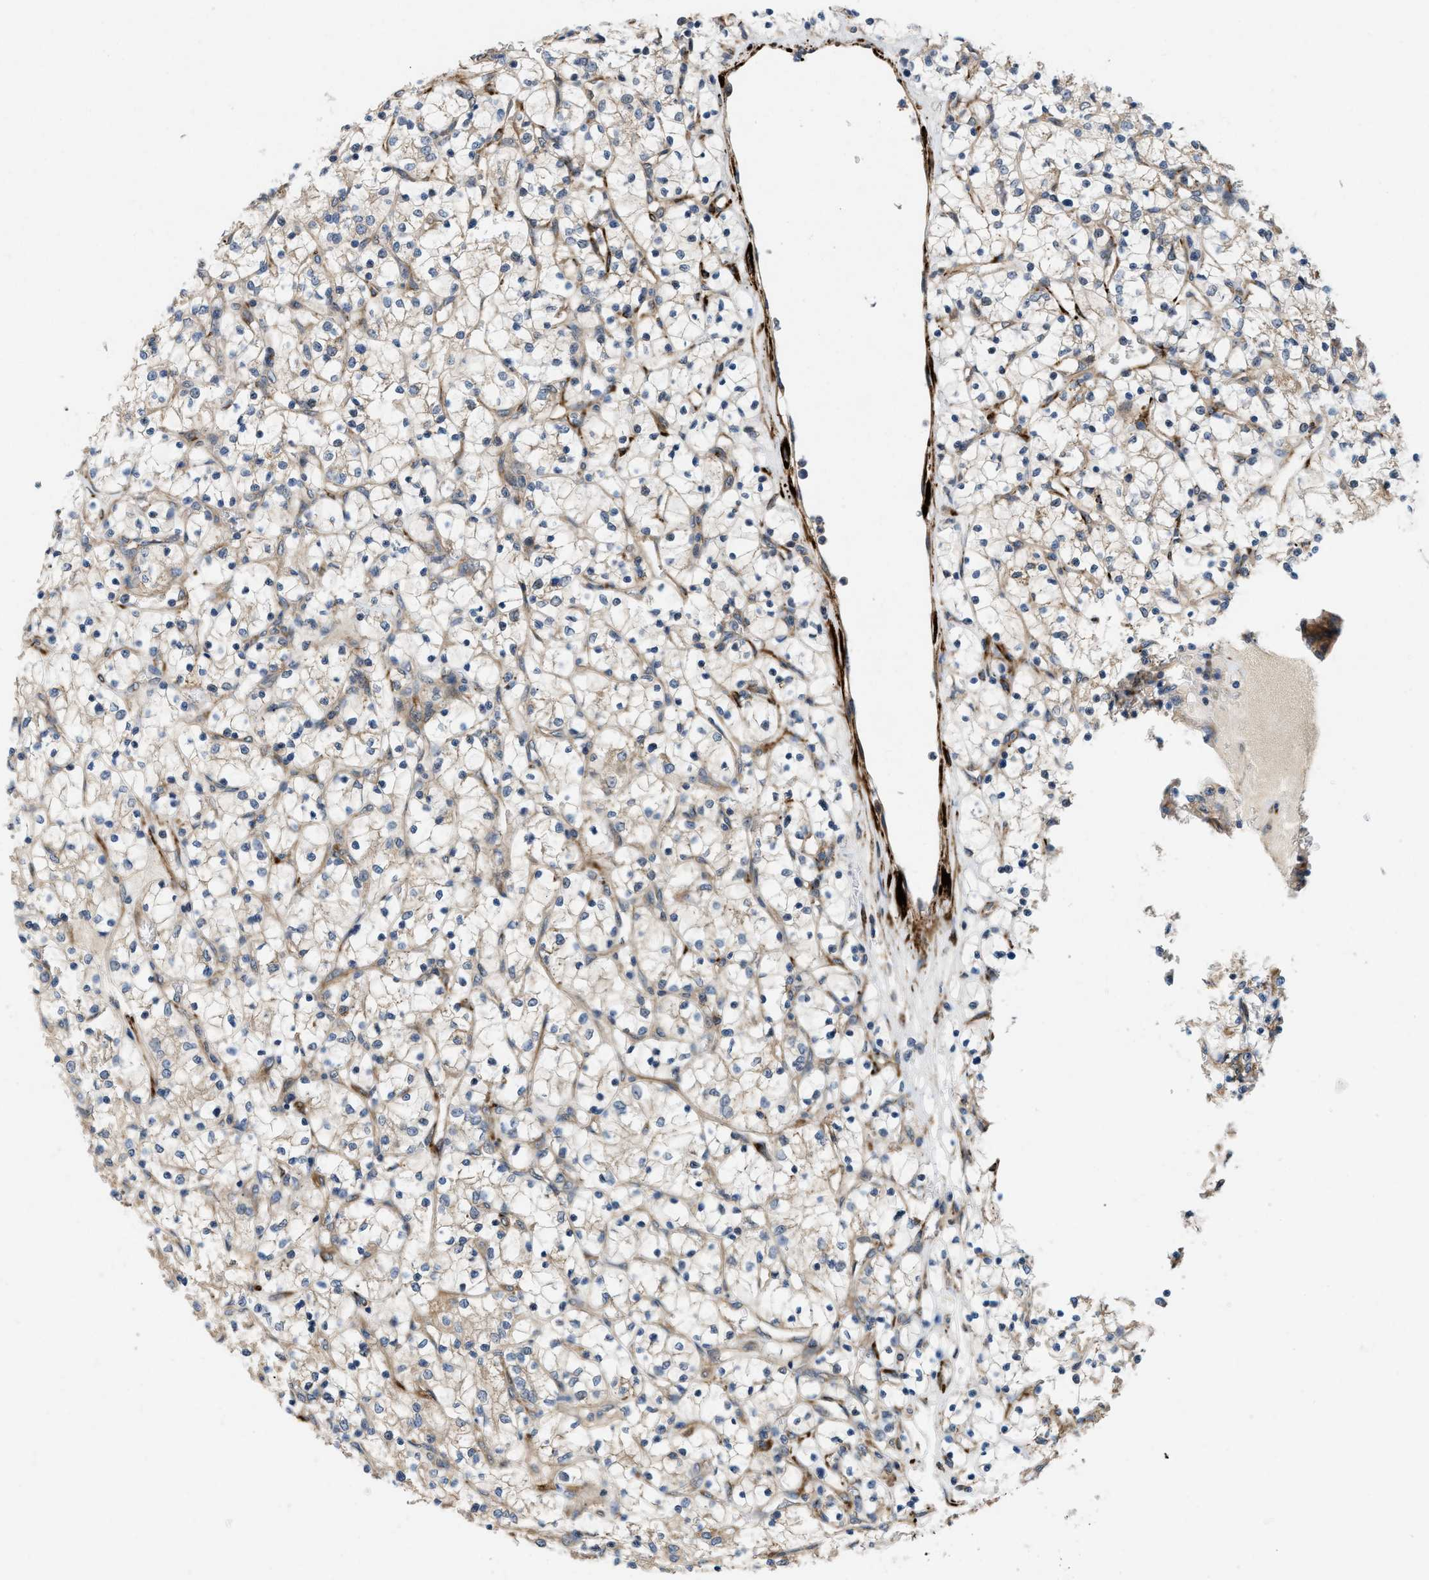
{"staining": {"intensity": "negative", "quantity": "none", "location": "none"}, "tissue": "renal cancer", "cell_type": "Tumor cells", "image_type": "cancer", "snomed": [{"axis": "morphology", "description": "Adenocarcinoma, NOS"}, {"axis": "topography", "description": "Kidney"}], "caption": "This is an IHC histopathology image of renal cancer (adenocarcinoma). There is no staining in tumor cells.", "gene": "ZNF599", "patient": {"sex": "female", "age": 69}}